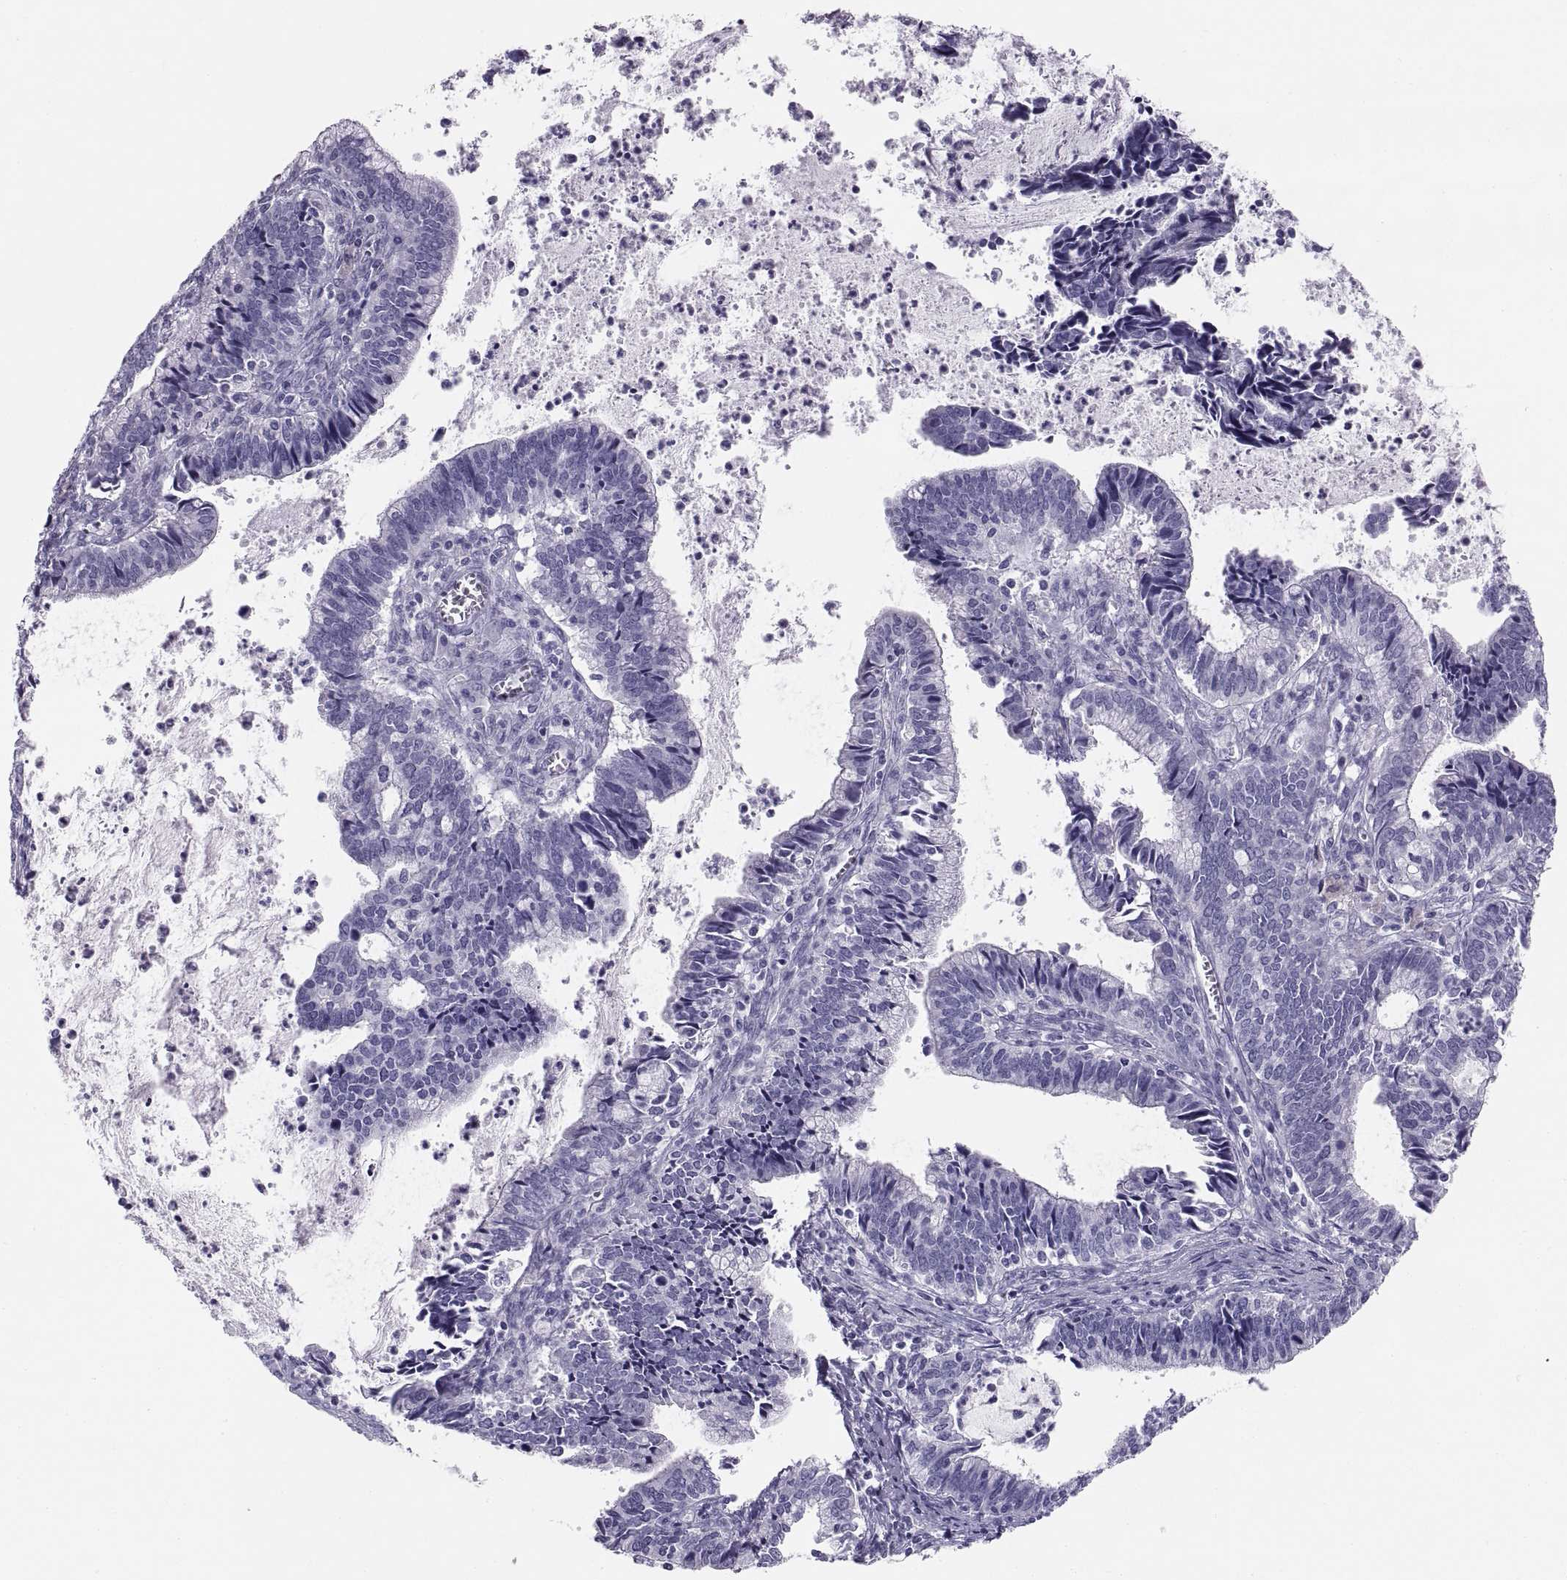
{"staining": {"intensity": "negative", "quantity": "none", "location": "none"}, "tissue": "cervical cancer", "cell_type": "Tumor cells", "image_type": "cancer", "snomed": [{"axis": "morphology", "description": "Adenocarcinoma, NOS"}, {"axis": "topography", "description": "Cervix"}], "caption": "Tumor cells are negative for protein expression in human cervical adenocarcinoma.", "gene": "PAX2", "patient": {"sex": "female", "age": 42}}